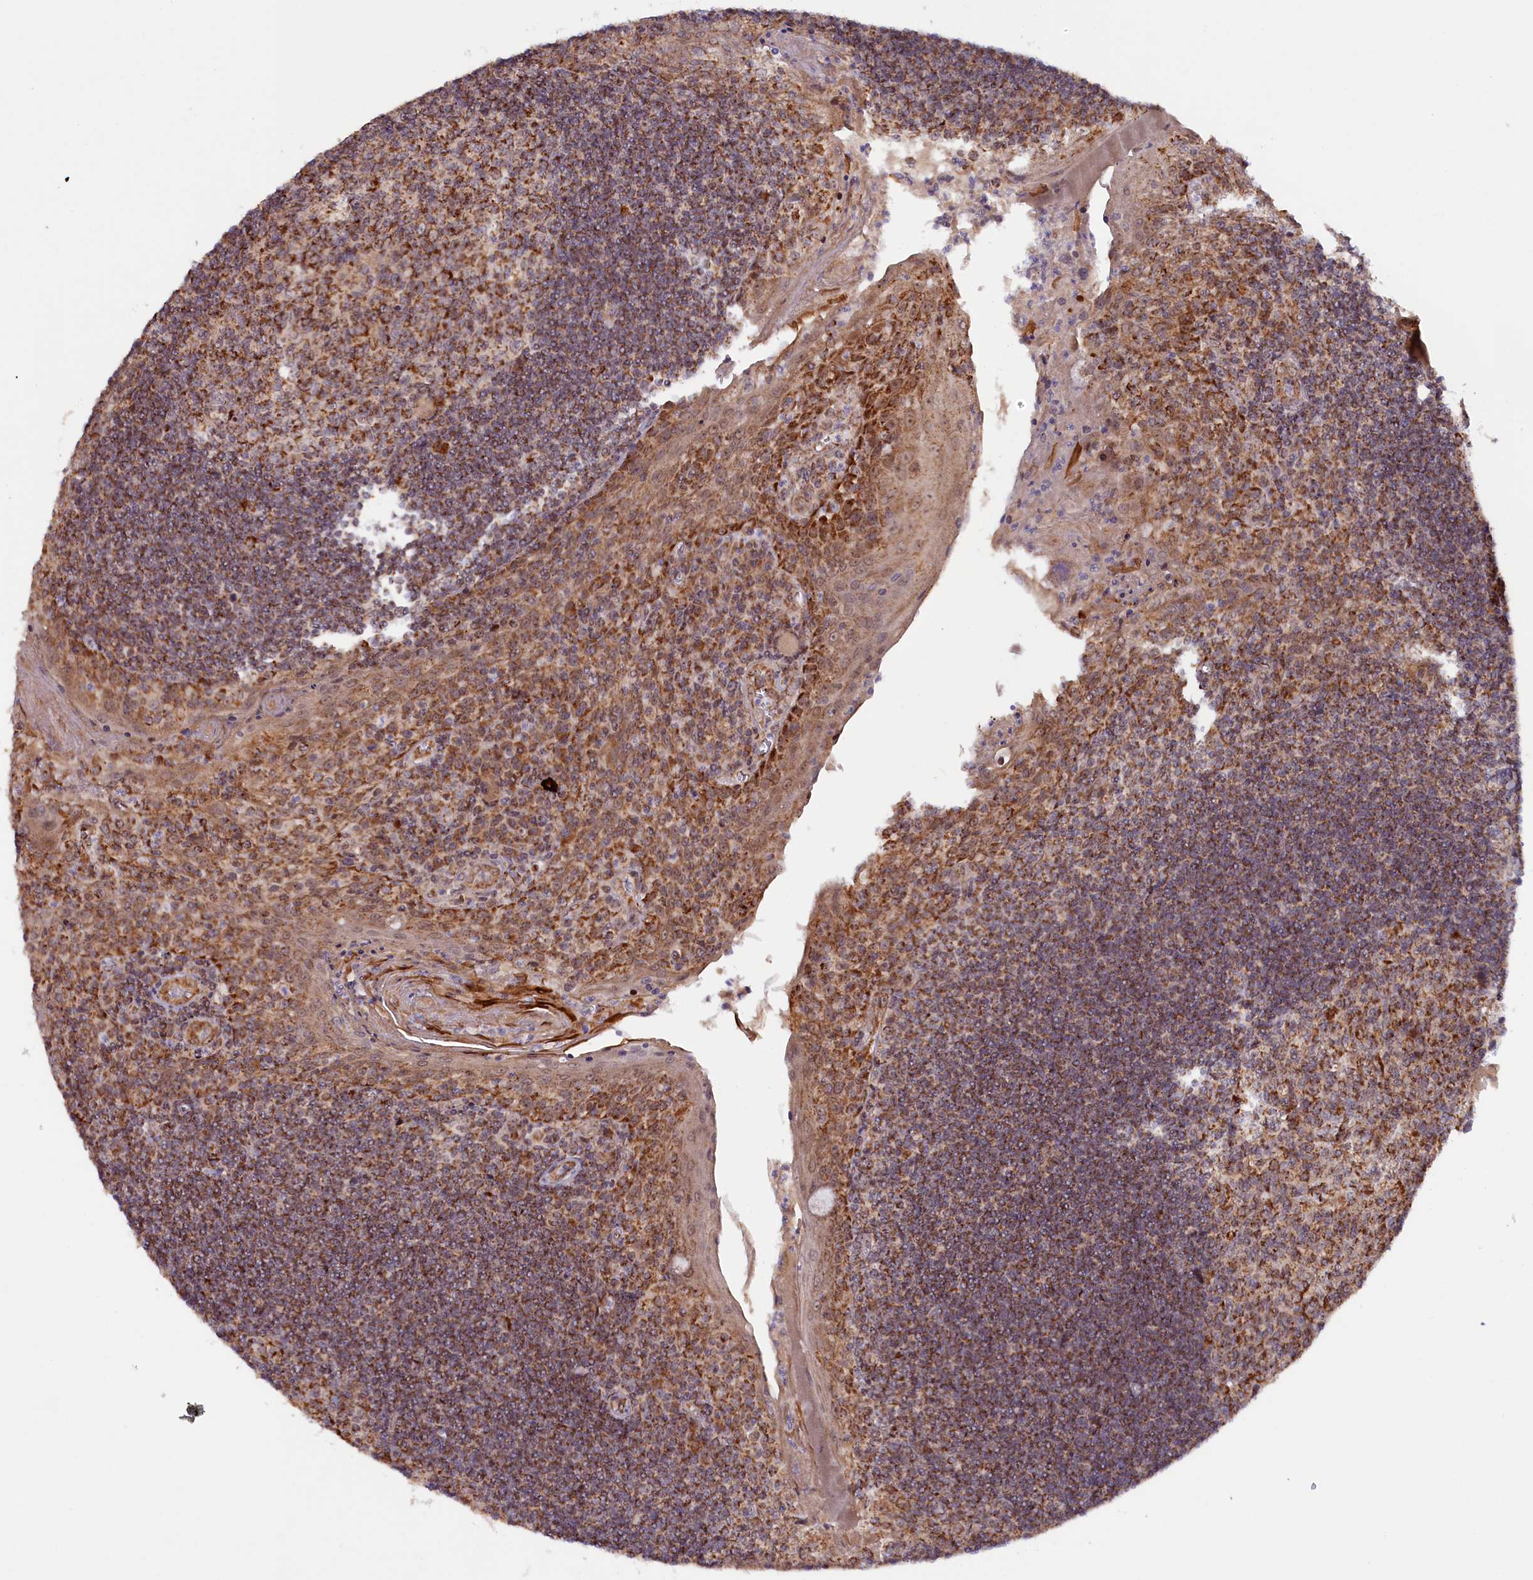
{"staining": {"intensity": "strong", "quantity": ">75%", "location": "cytoplasmic/membranous"}, "tissue": "tonsil", "cell_type": "Germinal center cells", "image_type": "normal", "snomed": [{"axis": "morphology", "description": "Normal tissue, NOS"}, {"axis": "topography", "description": "Tonsil"}], "caption": "A histopathology image of human tonsil stained for a protein displays strong cytoplasmic/membranous brown staining in germinal center cells.", "gene": "DUS3L", "patient": {"sex": "male", "age": 27}}